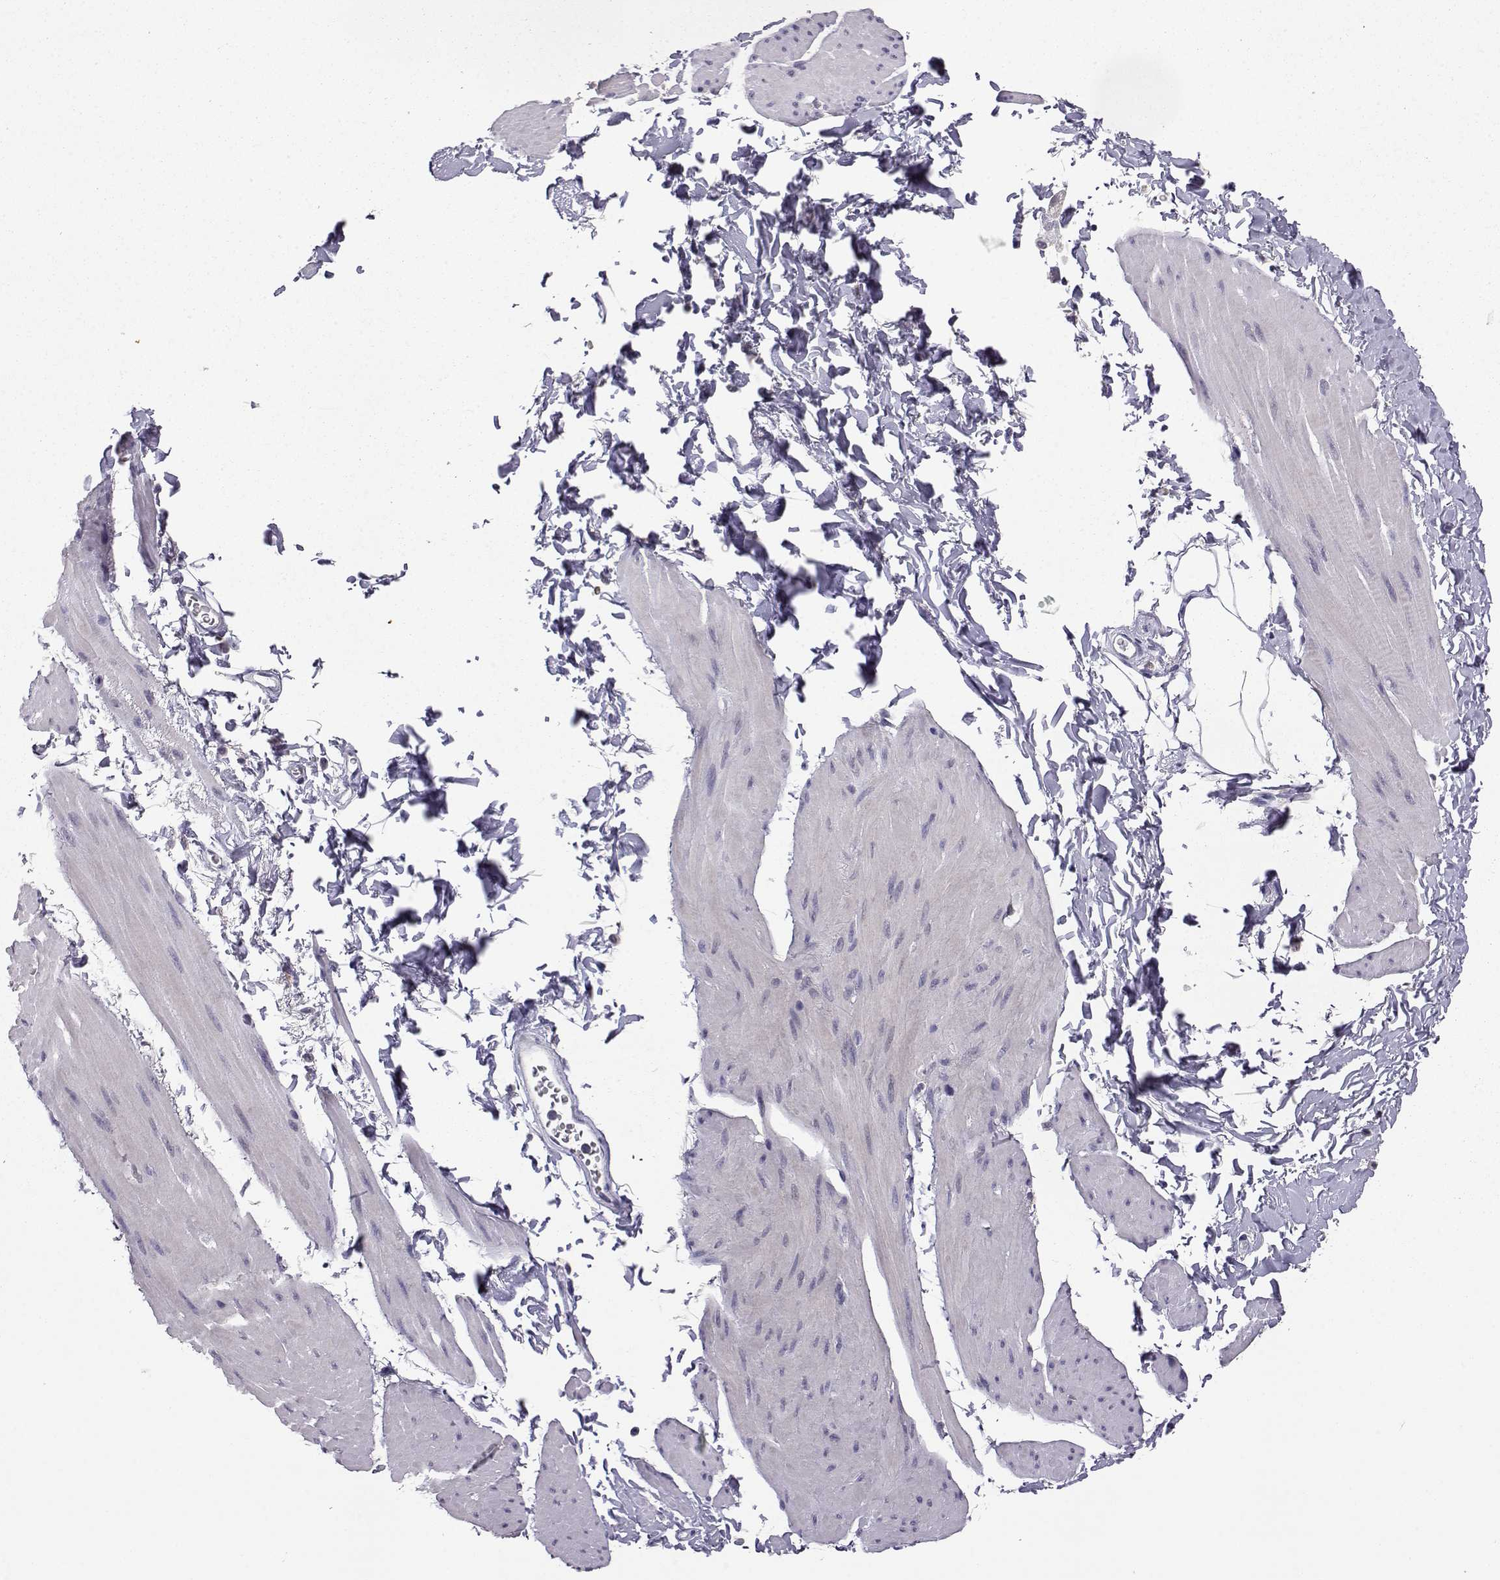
{"staining": {"intensity": "negative", "quantity": "none", "location": "none"}, "tissue": "smooth muscle", "cell_type": "Smooth muscle cells", "image_type": "normal", "snomed": [{"axis": "morphology", "description": "Normal tissue, NOS"}, {"axis": "topography", "description": "Adipose tissue"}, {"axis": "topography", "description": "Smooth muscle"}, {"axis": "topography", "description": "Peripheral nerve tissue"}], "caption": "Immunohistochemistry (IHC) histopathology image of normal smooth muscle: human smooth muscle stained with DAB (3,3'-diaminobenzidine) displays no significant protein expression in smooth muscle cells.", "gene": "AKR1B1", "patient": {"sex": "male", "age": 83}}